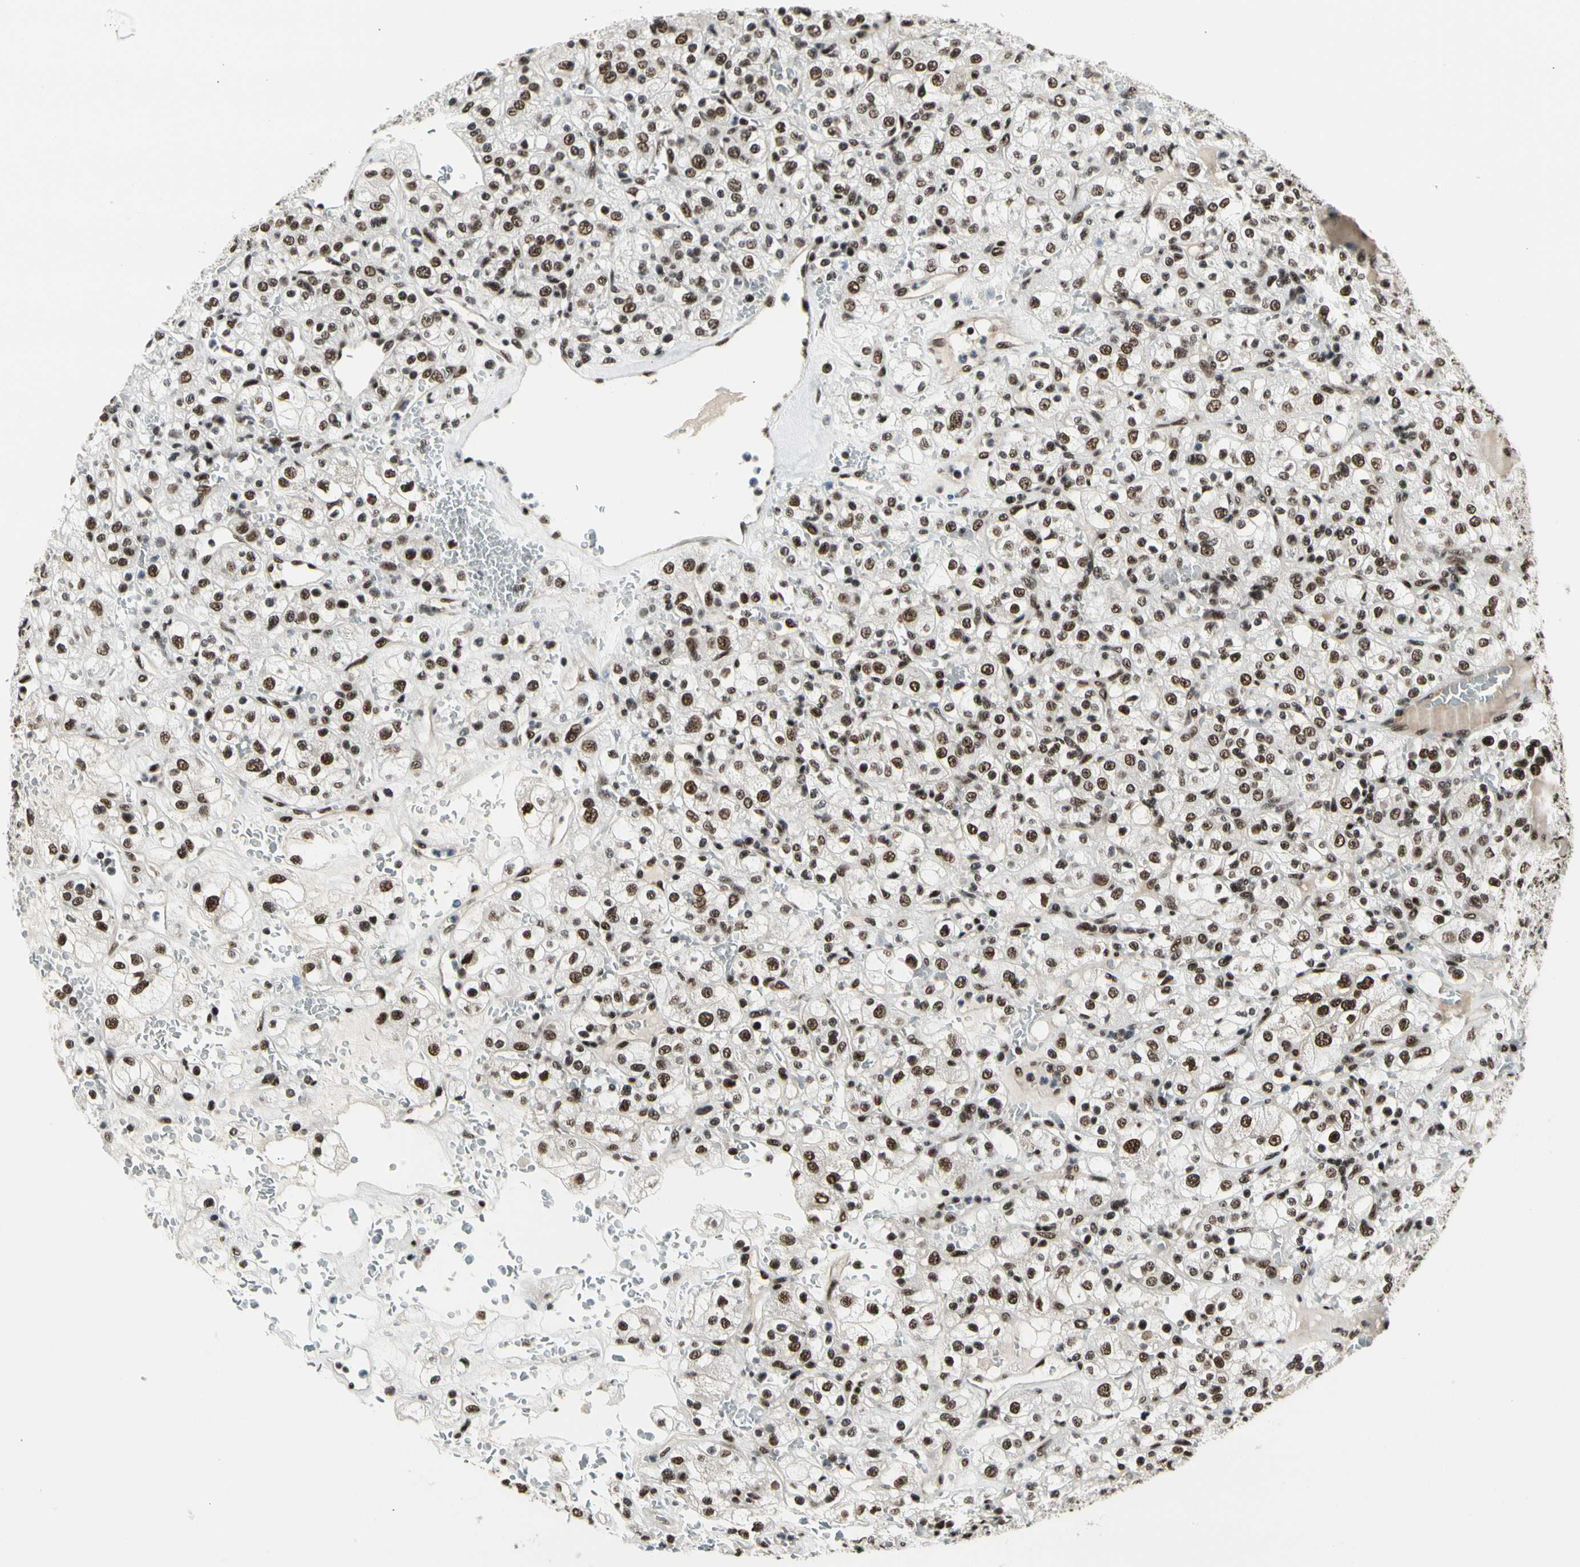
{"staining": {"intensity": "moderate", "quantity": ">75%", "location": "nuclear"}, "tissue": "renal cancer", "cell_type": "Tumor cells", "image_type": "cancer", "snomed": [{"axis": "morphology", "description": "Normal tissue, NOS"}, {"axis": "morphology", "description": "Adenocarcinoma, NOS"}, {"axis": "topography", "description": "Kidney"}], "caption": "Renal cancer (adenocarcinoma) stained with immunohistochemistry shows moderate nuclear staining in about >75% of tumor cells. The staining was performed using DAB to visualize the protein expression in brown, while the nuclei were stained in blue with hematoxylin (Magnification: 20x).", "gene": "SRSF11", "patient": {"sex": "female", "age": 72}}